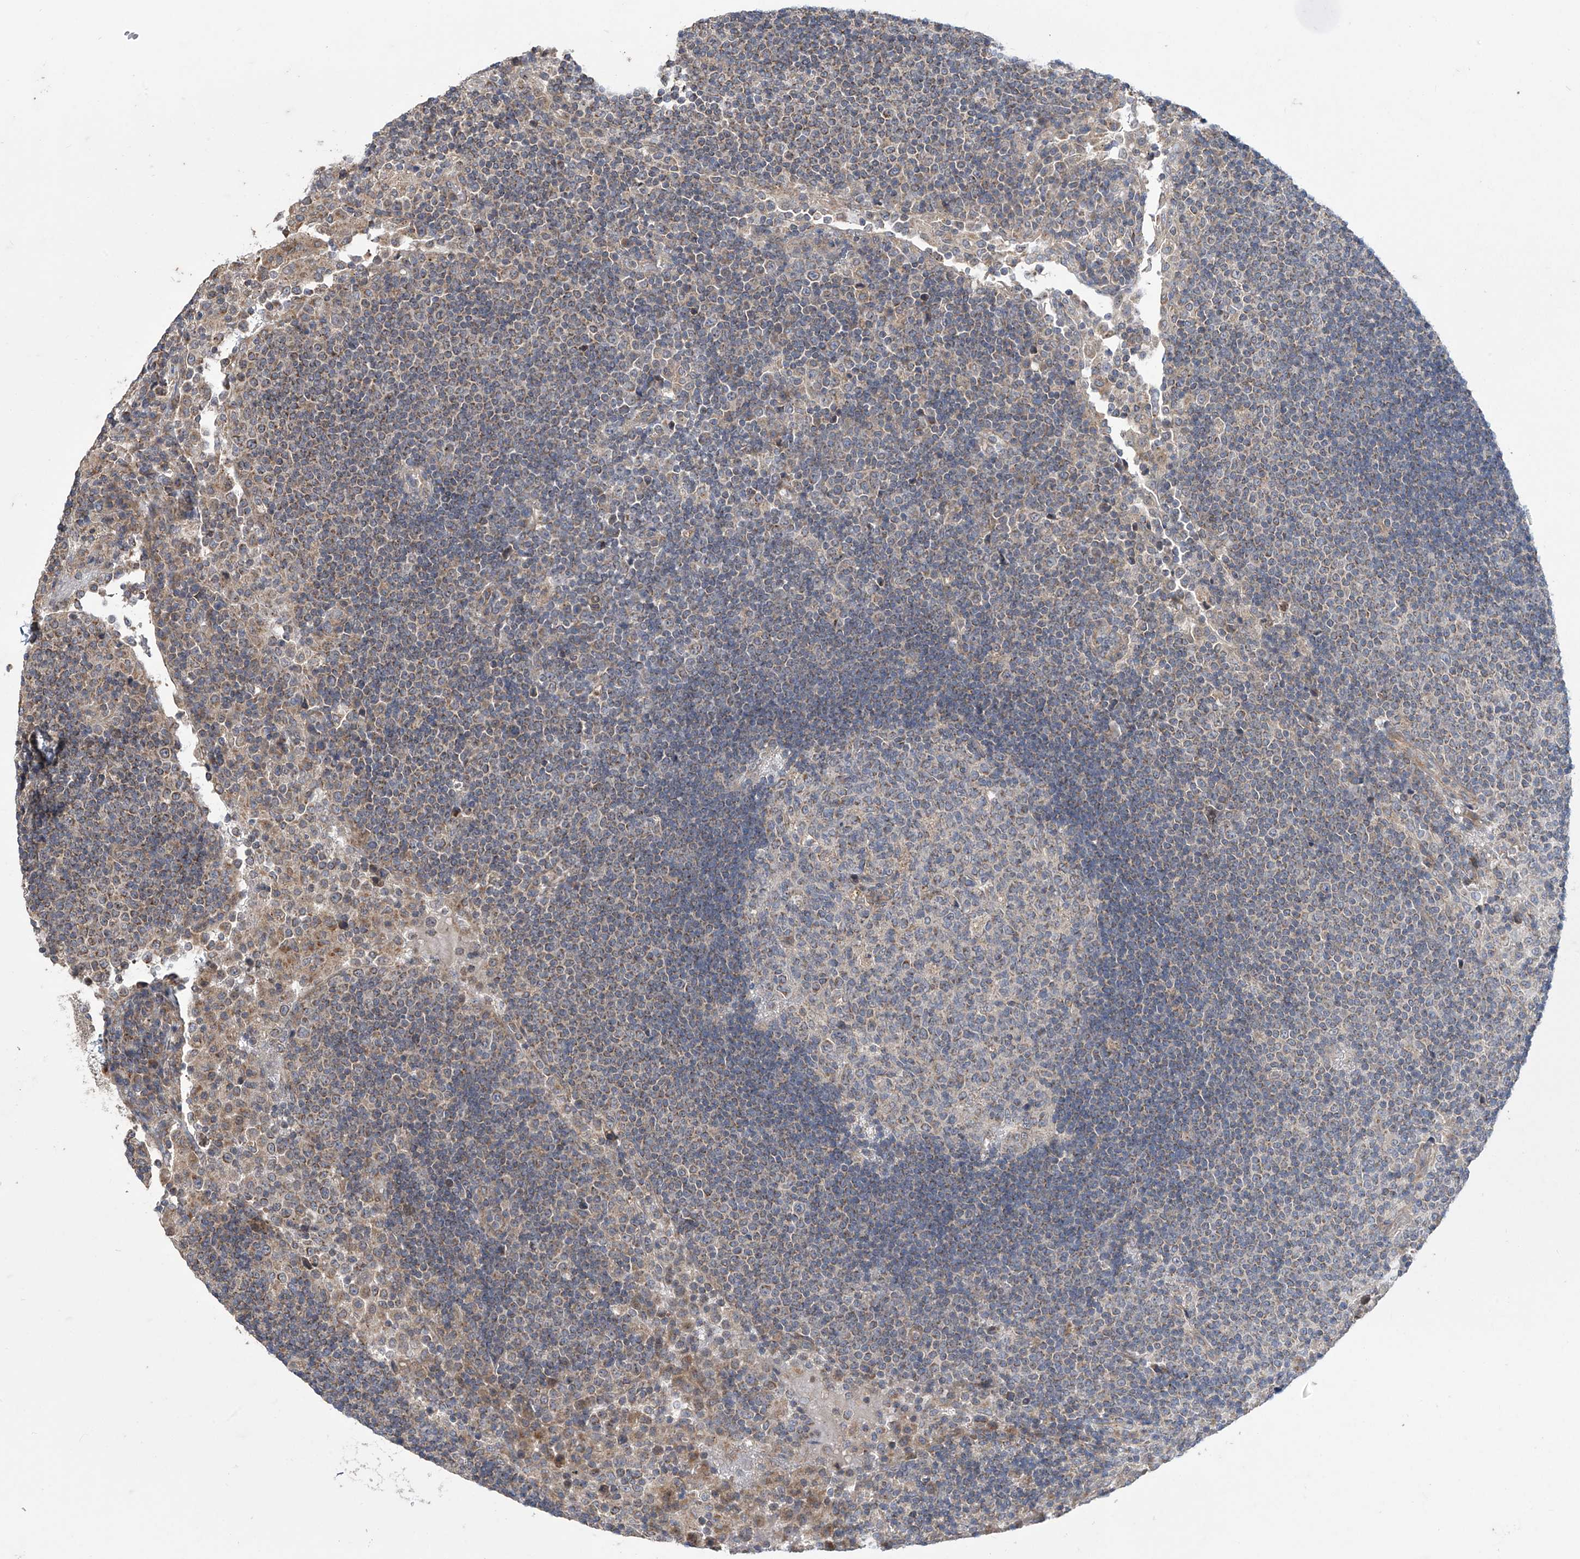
{"staining": {"intensity": "weak", "quantity": "25%-75%", "location": "cytoplasmic/membranous"}, "tissue": "lymph node", "cell_type": "Germinal center cells", "image_type": "normal", "snomed": [{"axis": "morphology", "description": "Normal tissue, NOS"}, {"axis": "topography", "description": "Lymph node"}], "caption": "About 25%-75% of germinal center cells in normal human lymph node show weak cytoplasmic/membranous protein positivity as visualized by brown immunohistochemical staining.", "gene": "TRIM60", "patient": {"sex": "female", "age": 53}}